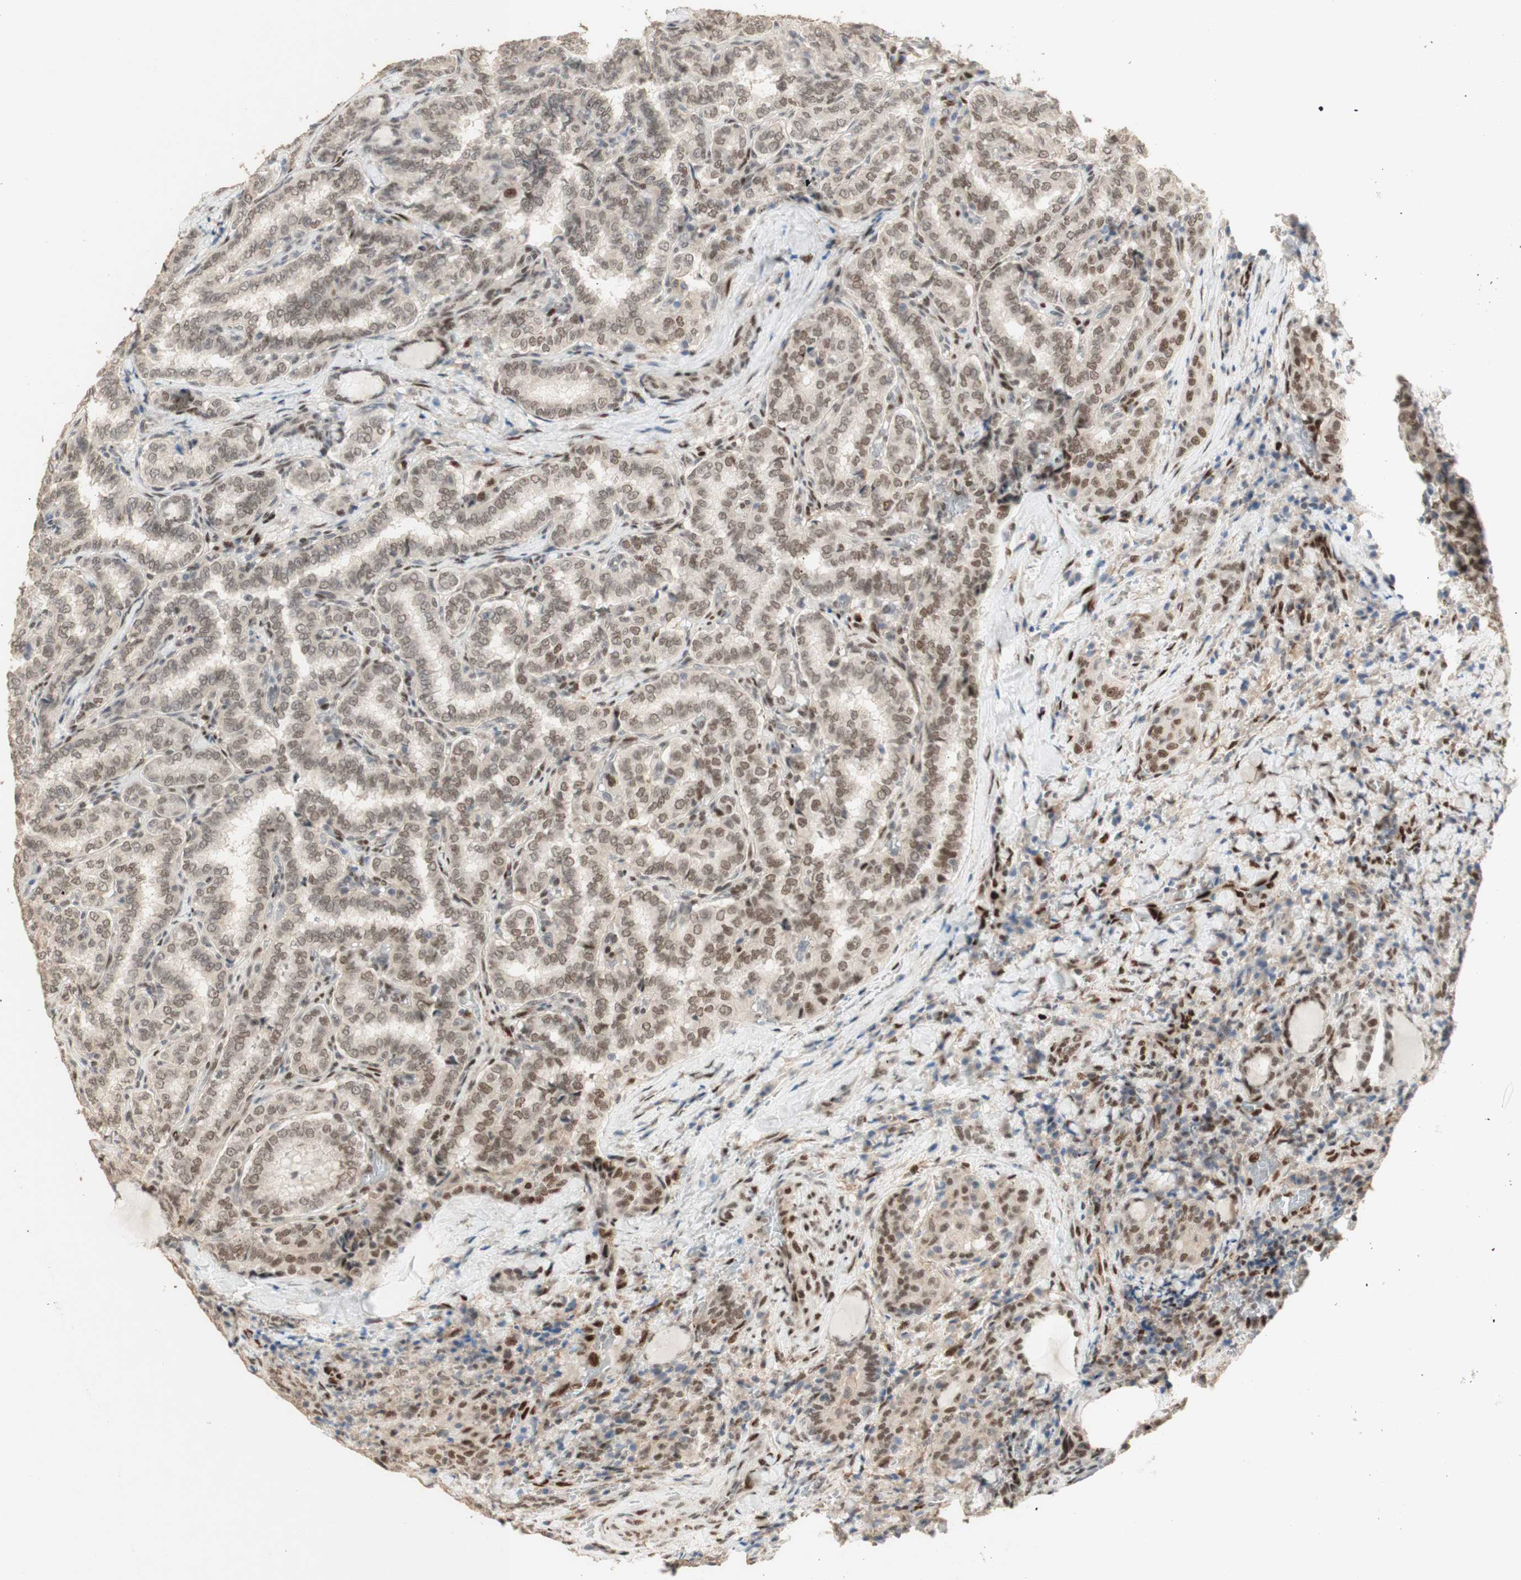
{"staining": {"intensity": "moderate", "quantity": ">75%", "location": "nuclear"}, "tissue": "thyroid cancer", "cell_type": "Tumor cells", "image_type": "cancer", "snomed": [{"axis": "morphology", "description": "Normal tissue, NOS"}, {"axis": "morphology", "description": "Papillary adenocarcinoma, NOS"}, {"axis": "topography", "description": "Thyroid gland"}], "caption": "Human papillary adenocarcinoma (thyroid) stained for a protein (brown) demonstrates moderate nuclear positive staining in approximately >75% of tumor cells.", "gene": "FOXP1", "patient": {"sex": "female", "age": 30}}